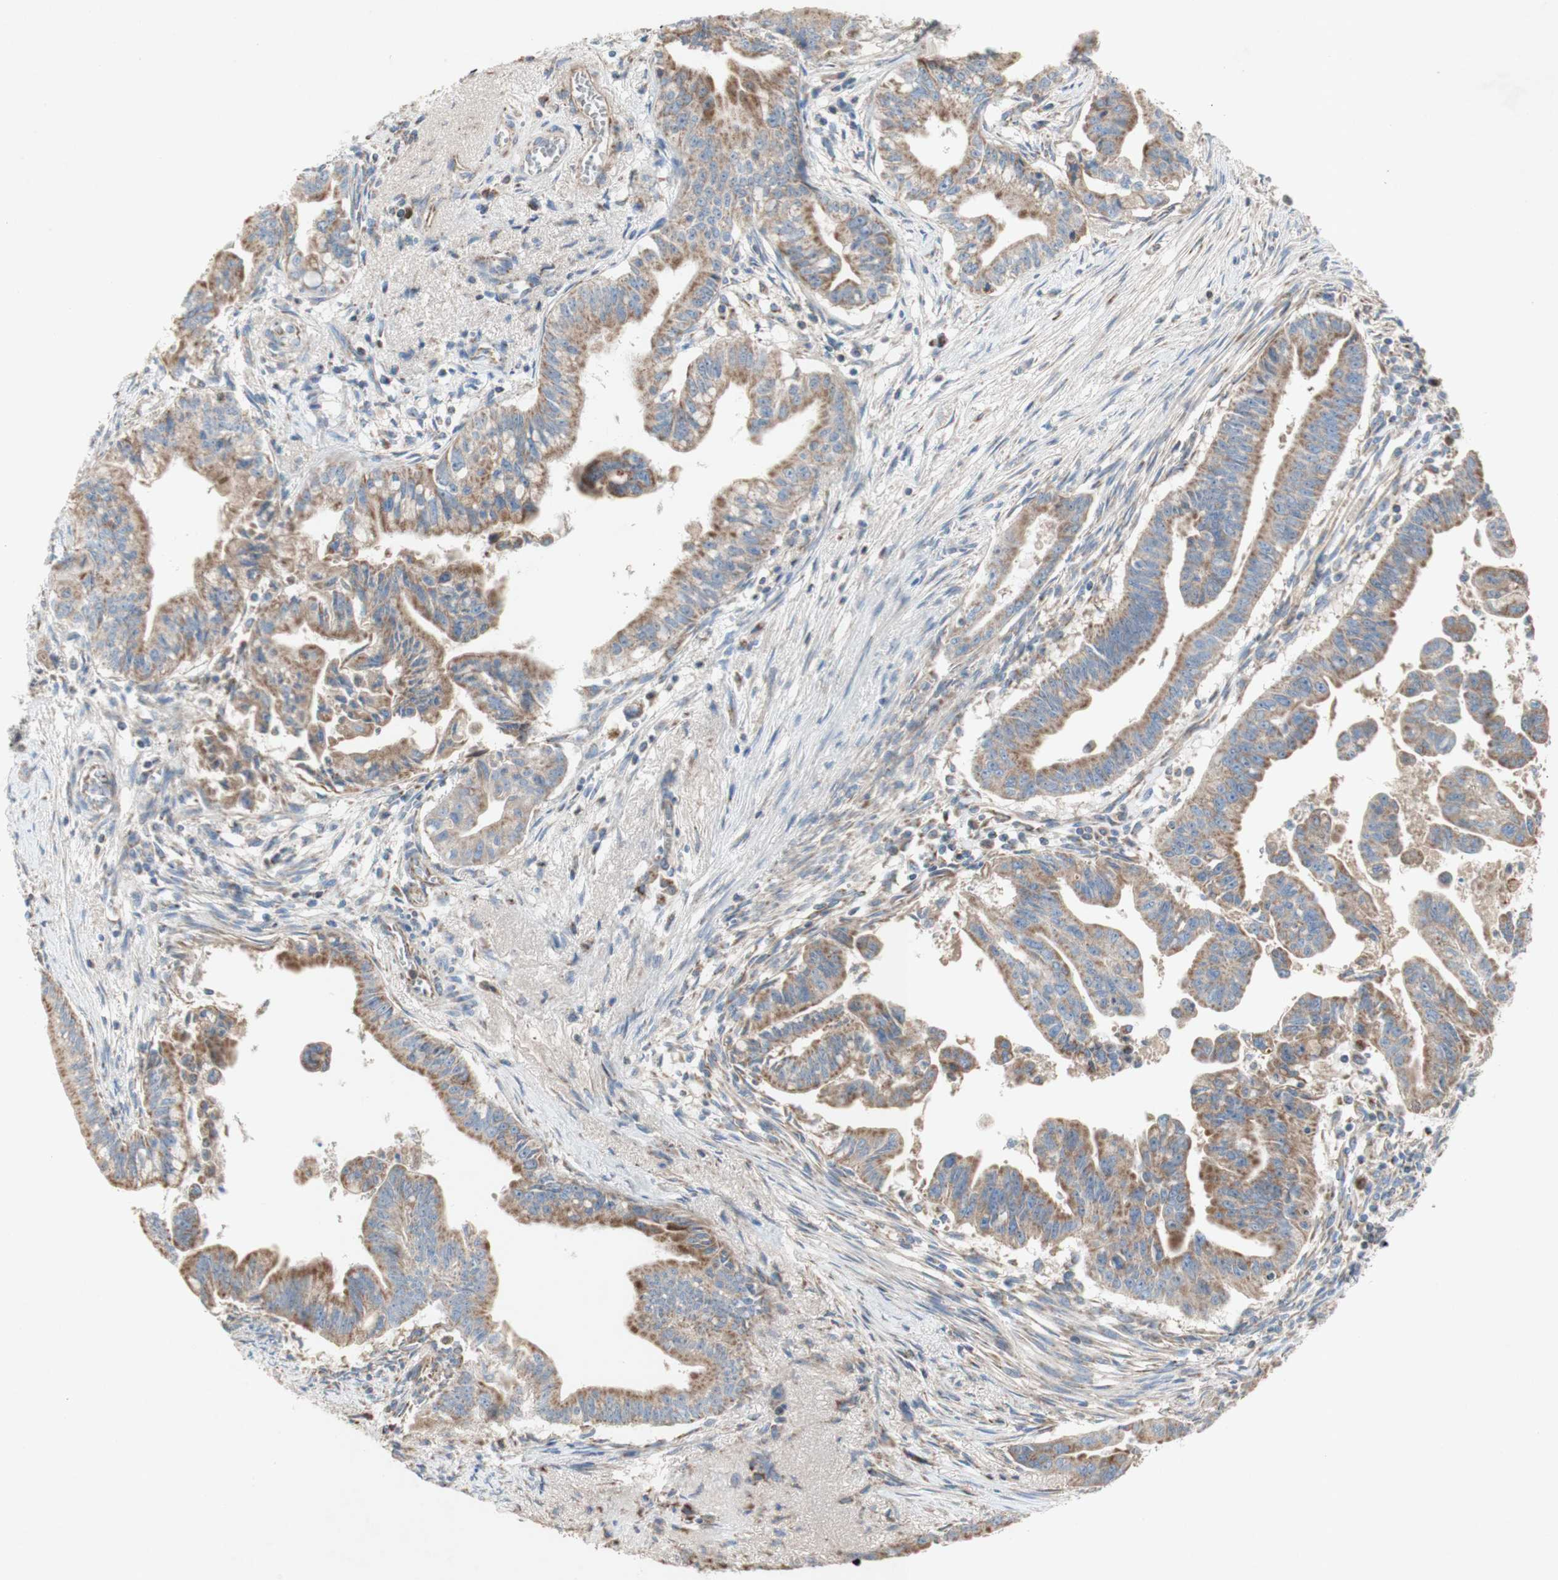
{"staining": {"intensity": "moderate", "quantity": ">75%", "location": "cytoplasmic/membranous"}, "tissue": "pancreatic cancer", "cell_type": "Tumor cells", "image_type": "cancer", "snomed": [{"axis": "morphology", "description": "Adenocarcinoma, NOS"}, {"axis": "topography", "description": "Pancreas"}], "caption": "Pancreatic adenocarcinoma was stained to show a protein in brown. There is medium levels of moderate cytoplasmic/membranous expression in approximately >75% of tumor cells.", "gene": "SDHB", "patient": {"sex": "male", "age": 70}}